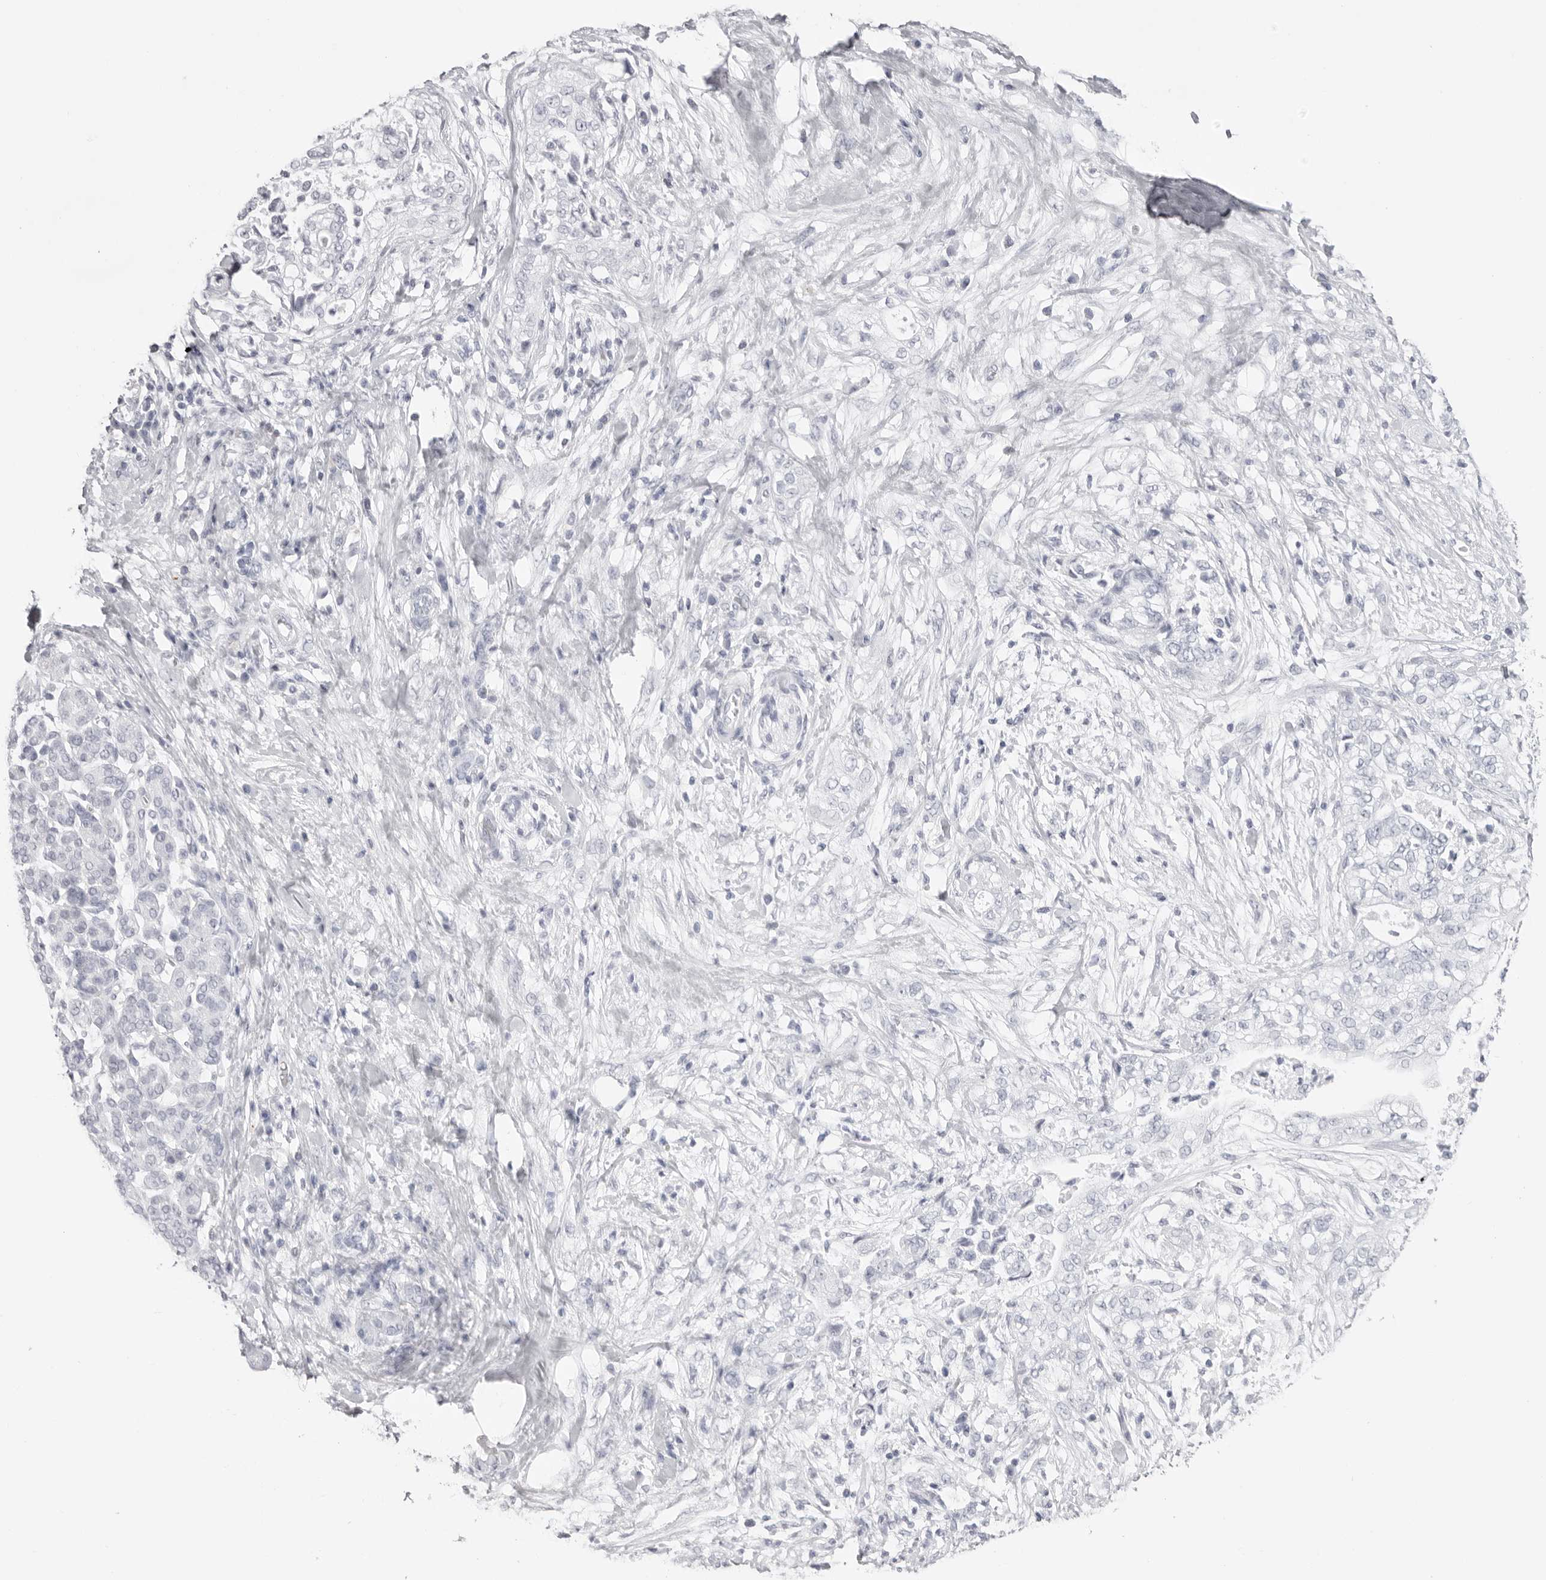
{"staining": {"intensity": "negative", "quantity": "none", "location": "none"}, "tissue": "pancreatic cancer", "cell_type": "Tumor cells", "image_type": "cancer", "snomed": [{"axis": "morphology", "description": "Adenocarcinoma, NOS"}, {"axis": "topography", "description": "Pancreas"}], "caption": "Tumor cells are negative for brown protein staining in pancreatic cancer.", "gene": "TMOD4", "patient": {"sex": "male", "age": 72}}